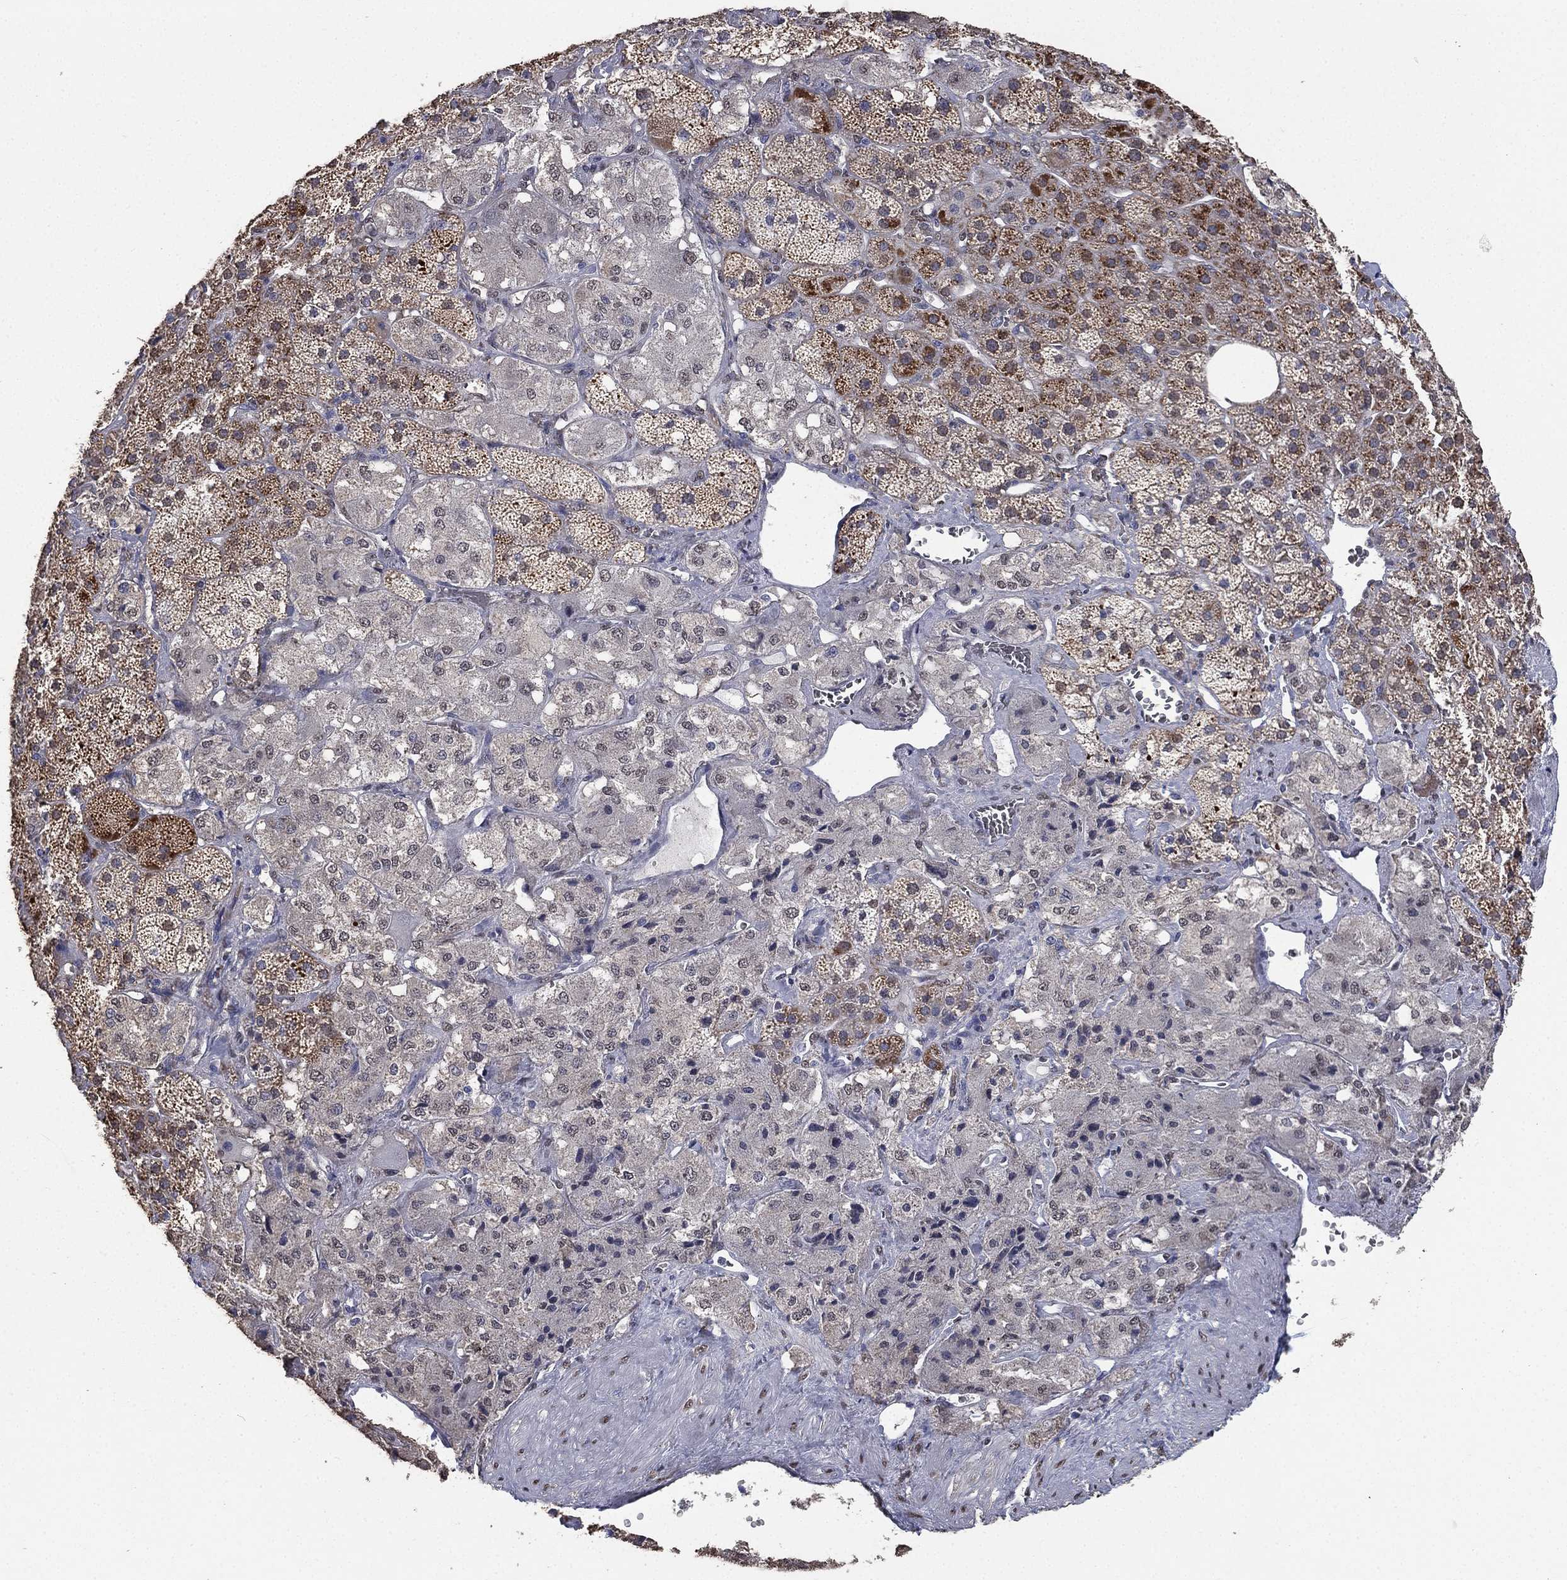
{"staining": {"intensity": "strong", "quantity": "<25%", "location": "cytoplasmic/membranous"}, "tissue": "adrenal gland", "cell_type": "Glandular cells", "image_type": "normal", "snomed": [{"axis": "morphology", "description": "Normal tissue, NOS"}, {"axis": "topography", "description": "Adrenal gland"}], "caption": "Adrenal gland stained with a protein marker exhibits strong staining in glandular cells.", "gene": "ALDH7A1", "patient": {"sex": "male", "age": 57}}